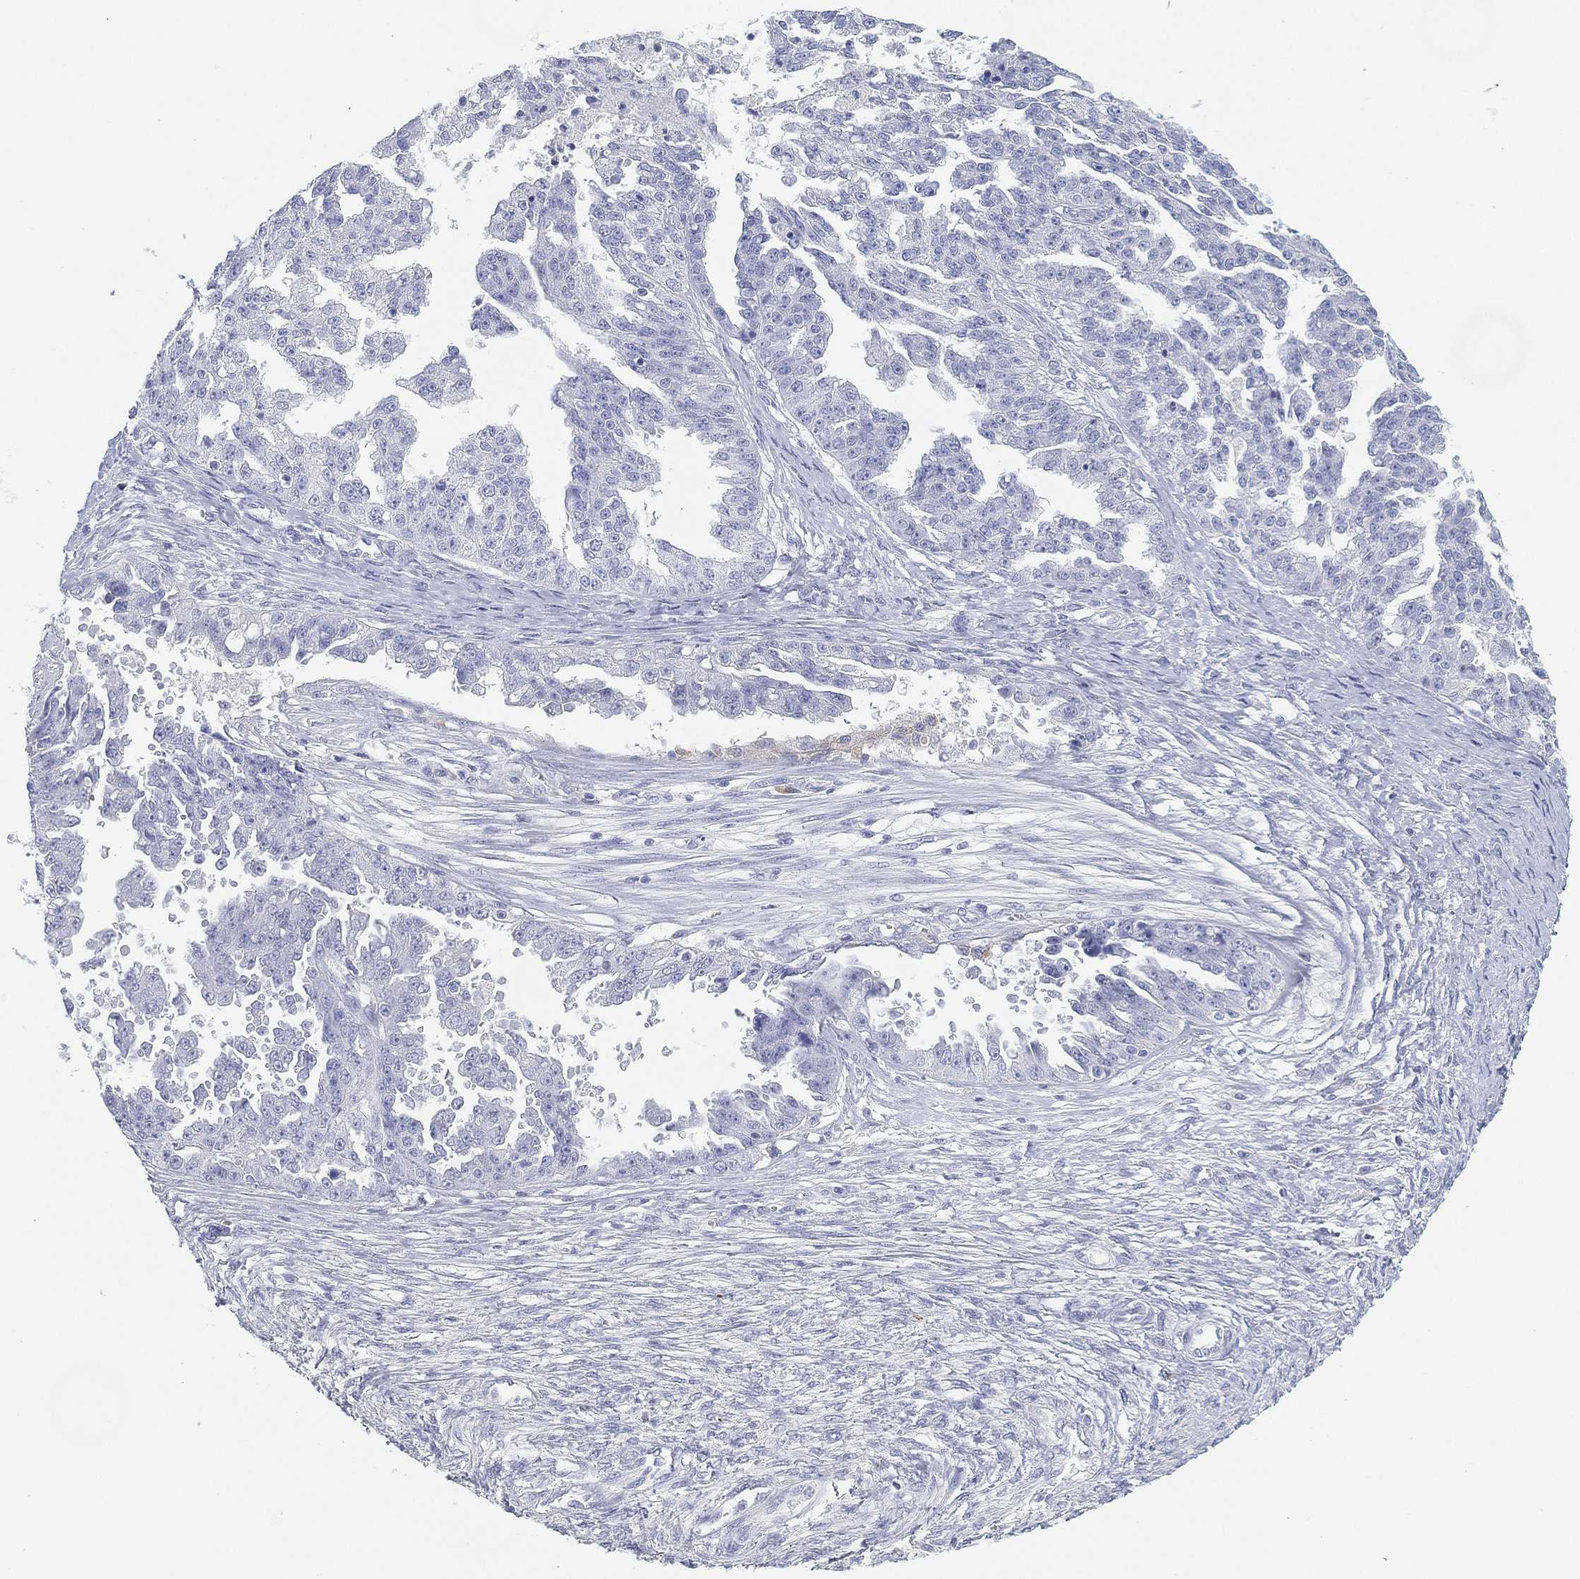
{"staining": {"intensity": "negative", "quantity": "none", "location": "none"}, "tissue": "ovarian cancer", "cell_type": "Tumor cells", "image_type": "cancer", "snomed": [{"axis": "morphology", "description": "Cystadenocarcinoma, serous, NOS"}, {"axis": "topography", "description": "Ovary"}], "caption": "Immunohistochemistry of serous cystadenocarcinoma (ovarian) exhibits no positivity in tumor cells.", "gene": "GPR61", "patient": {"sex": "female", "age": 58}}